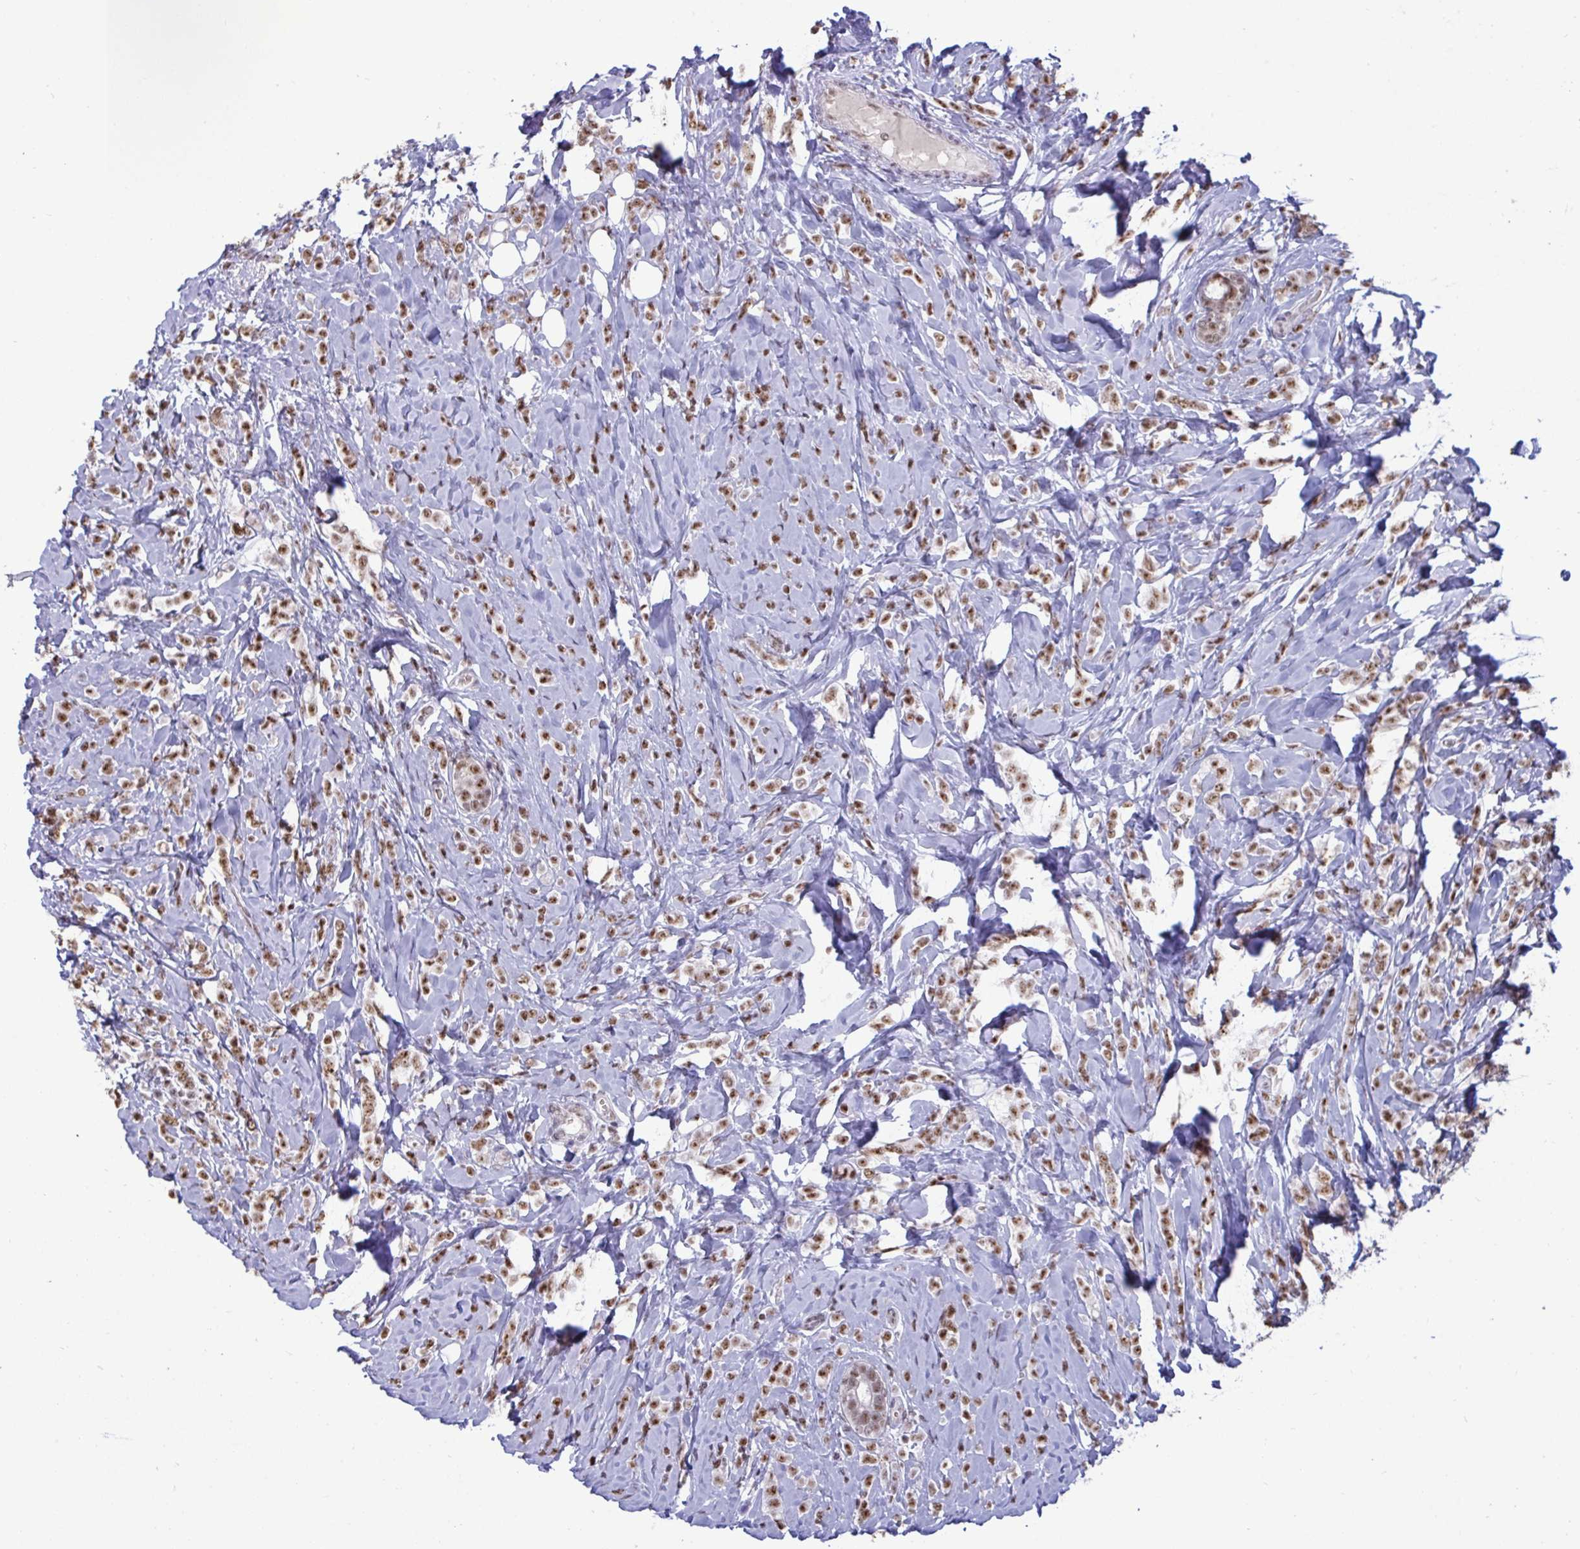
{"staining": {"intensity": "moderate", "quantity": ">75%", "location": "nuclear"}, "tissue": "breast cancer", "cell_type": "Tumor cells", "image_type": "cancer", "snomed": [{"axis": "morphology", "description": "Lobular carcinoma"}, {"axis": "topography", "description": "Breast"}], "caption": "Brown immunohistochemical staining in human breast cancer (lobular carcinoma) demonstrates moderate nuclear staining in approximately >75% of tumor cells.", "gene": "PUF60", "patient": {"sex": "female", "age": 49}}